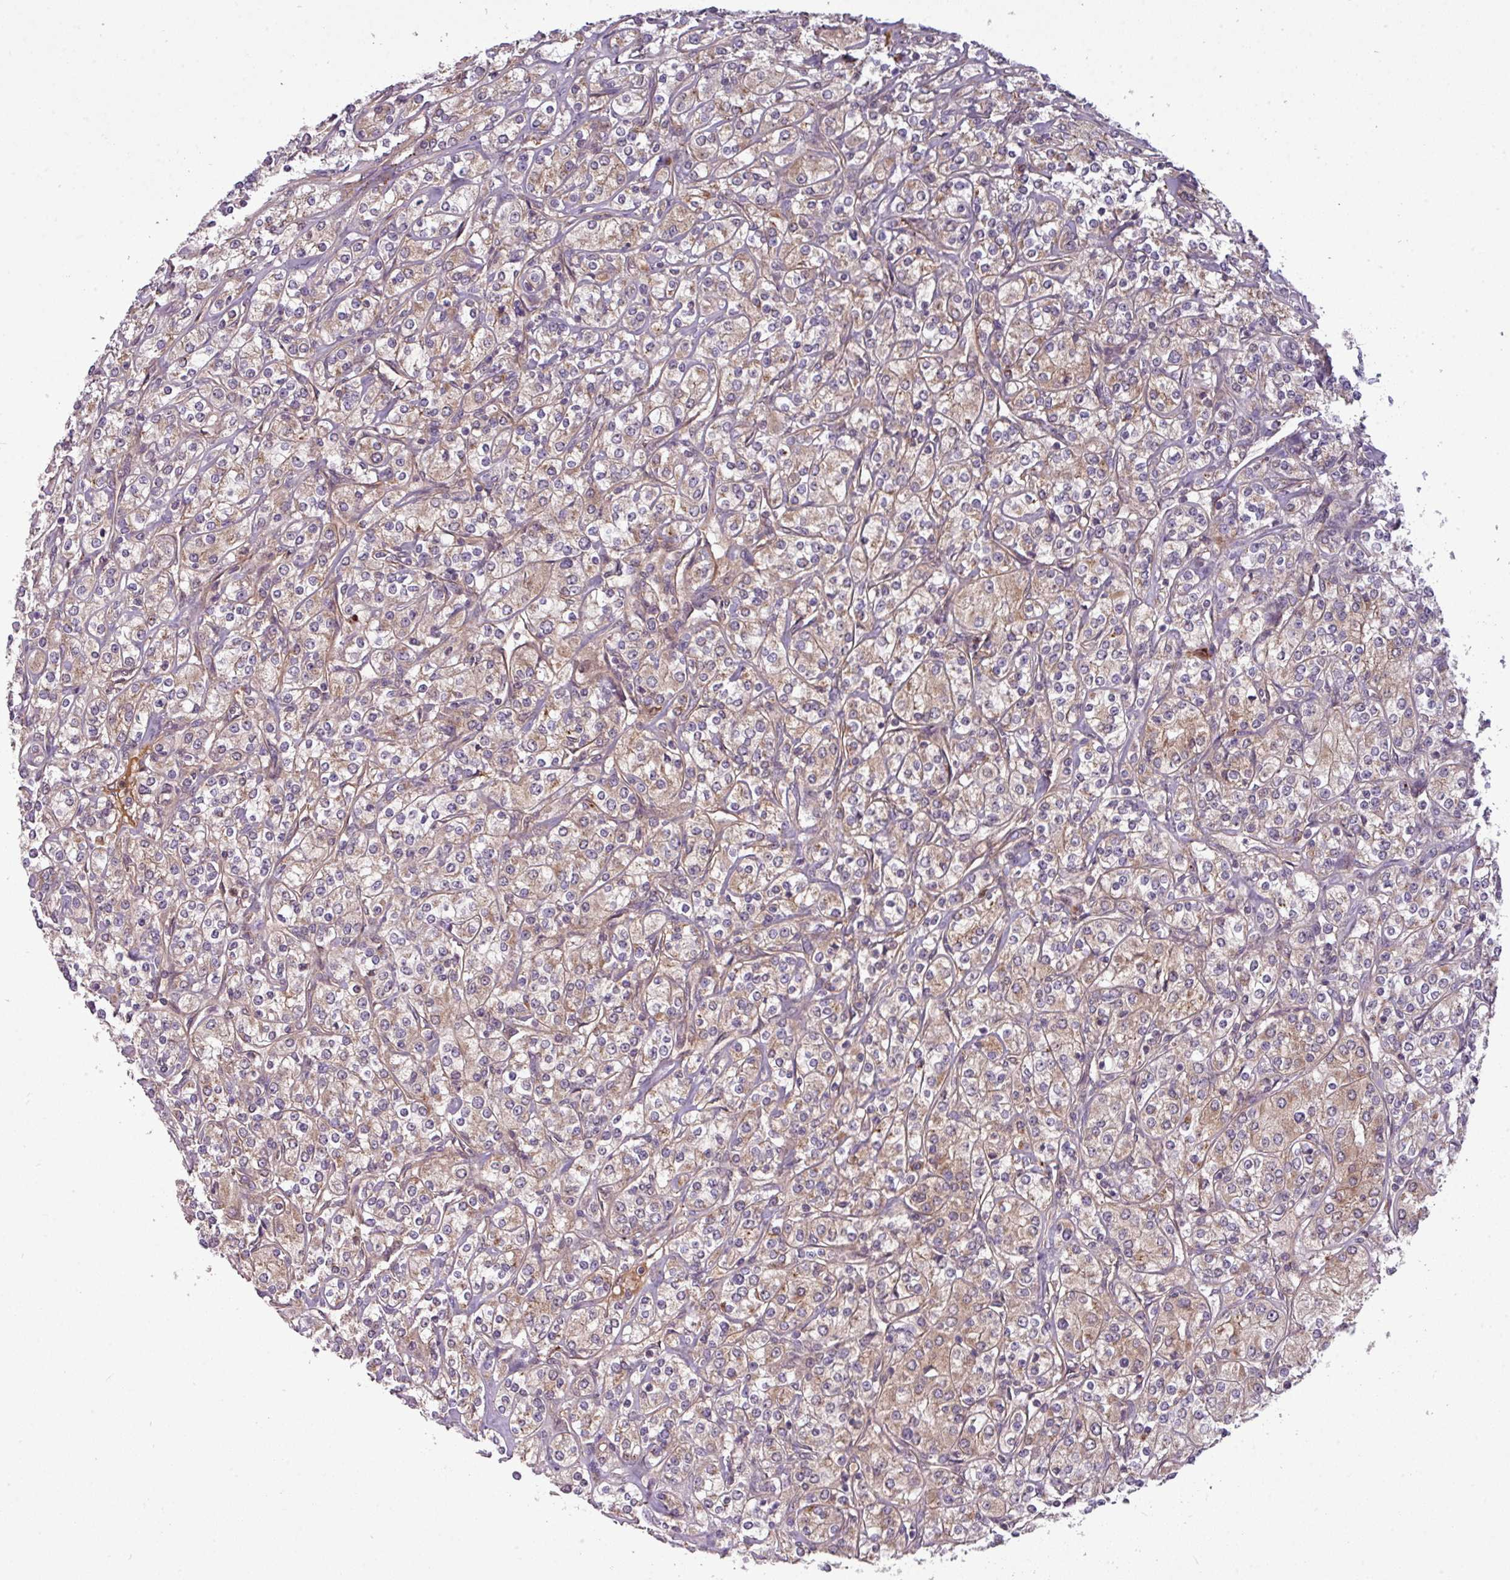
{"staining": {"intensity": "moderate", "quantity": ">75%", "location": "cytoplasmic/membranous"}, "tissue": "renal cancer", "cell_type": "Tumor cells", "image_type": "cancer", "snomed": [{"axis": "morphology", "description": "Adenocarcinoma, NOS"}, {"axis": "topography", "description": "Kidney"}], "caption": "Immunohistochemistry (IHC) micrograph of human renal cancer stained for a protein (brown), which shows medium levels of moderate cytoplasmic/membranous staining in approximately >75% of tumor cells.", "gene": "PAPLN", "patient": {"sex": "male", "age": 77}}